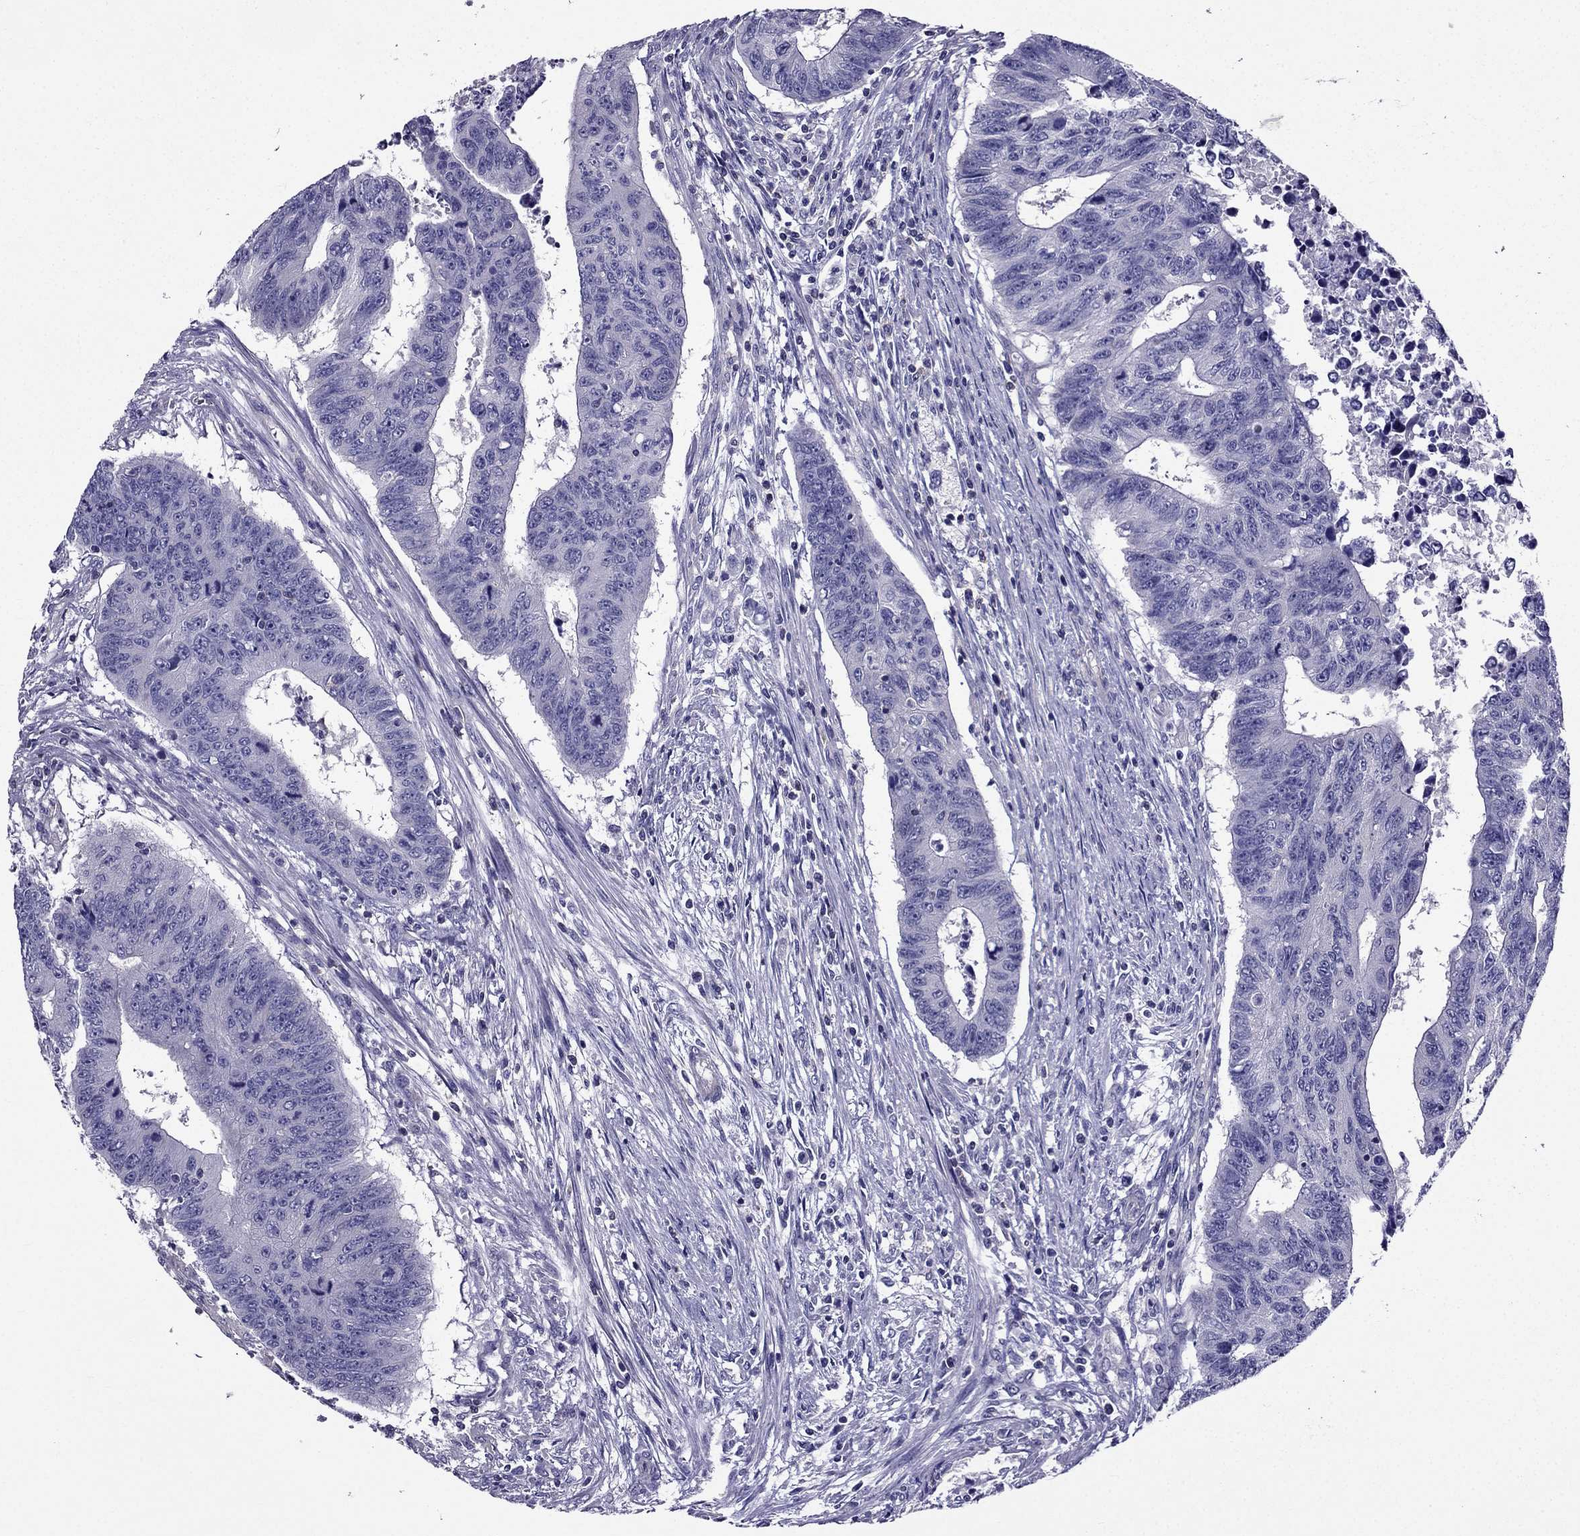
{"staining": {"intensity": "negative", "quantity": "none", "location": "none"}, "tissue": "colorectal cancer", "cell_type": "Tumor cells", "image_type": "cancer", "snomed": [{"axis": "morphology", "description": "Adenocarcinoma, NOS"}, {"axis": "topography", "description": "Rectum"}], "caption": "A photomicrograph of colorectal adenocarcinoma stained for a protein shows no brown staining in tumor cells.", "gene": "AAK1", "patient": {"sex": "female", "age": 85}}